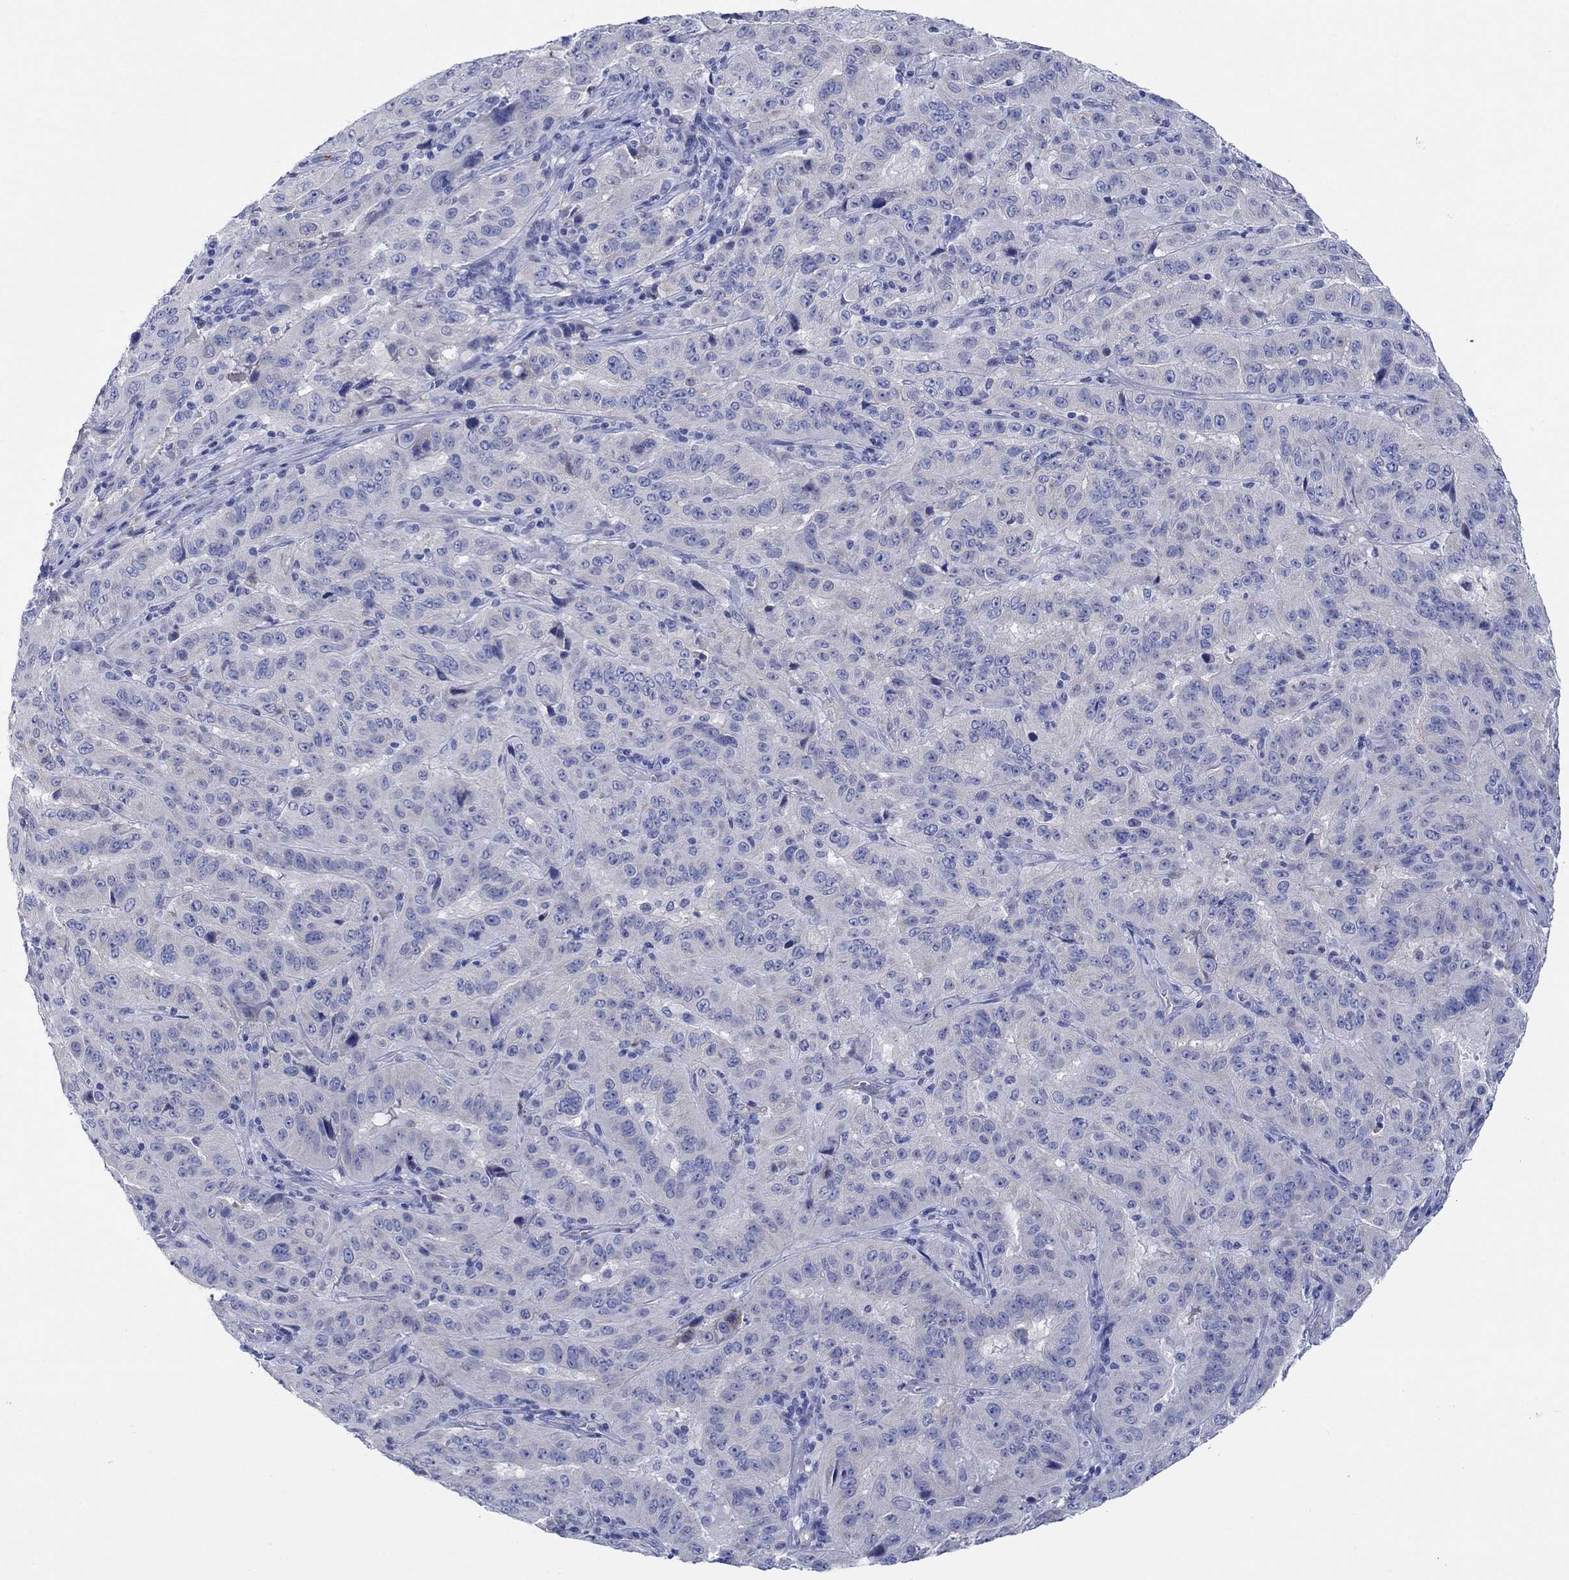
{"staining": {"intensity": "negative", "quantity": "none", "location": "none"}, "tissue": "pancreatic cancer", "cell_type": "Tumor cells", "image_type": "cancer", "snomed": [{"axis": "morphology", "description": "Adenocarcinoma, NOS"}, {"axis": "topography", "description": "Pancreas"}], "caption": "High magnification brightfield microscopy of adenocarcinoma (pancreatic) stained with DAB (brown) and counterstained with hematoxylin (blue): tumor cells show no significant staining.", "gene": "TRIM16", "patient": {"sex": "male", "age": 63}}